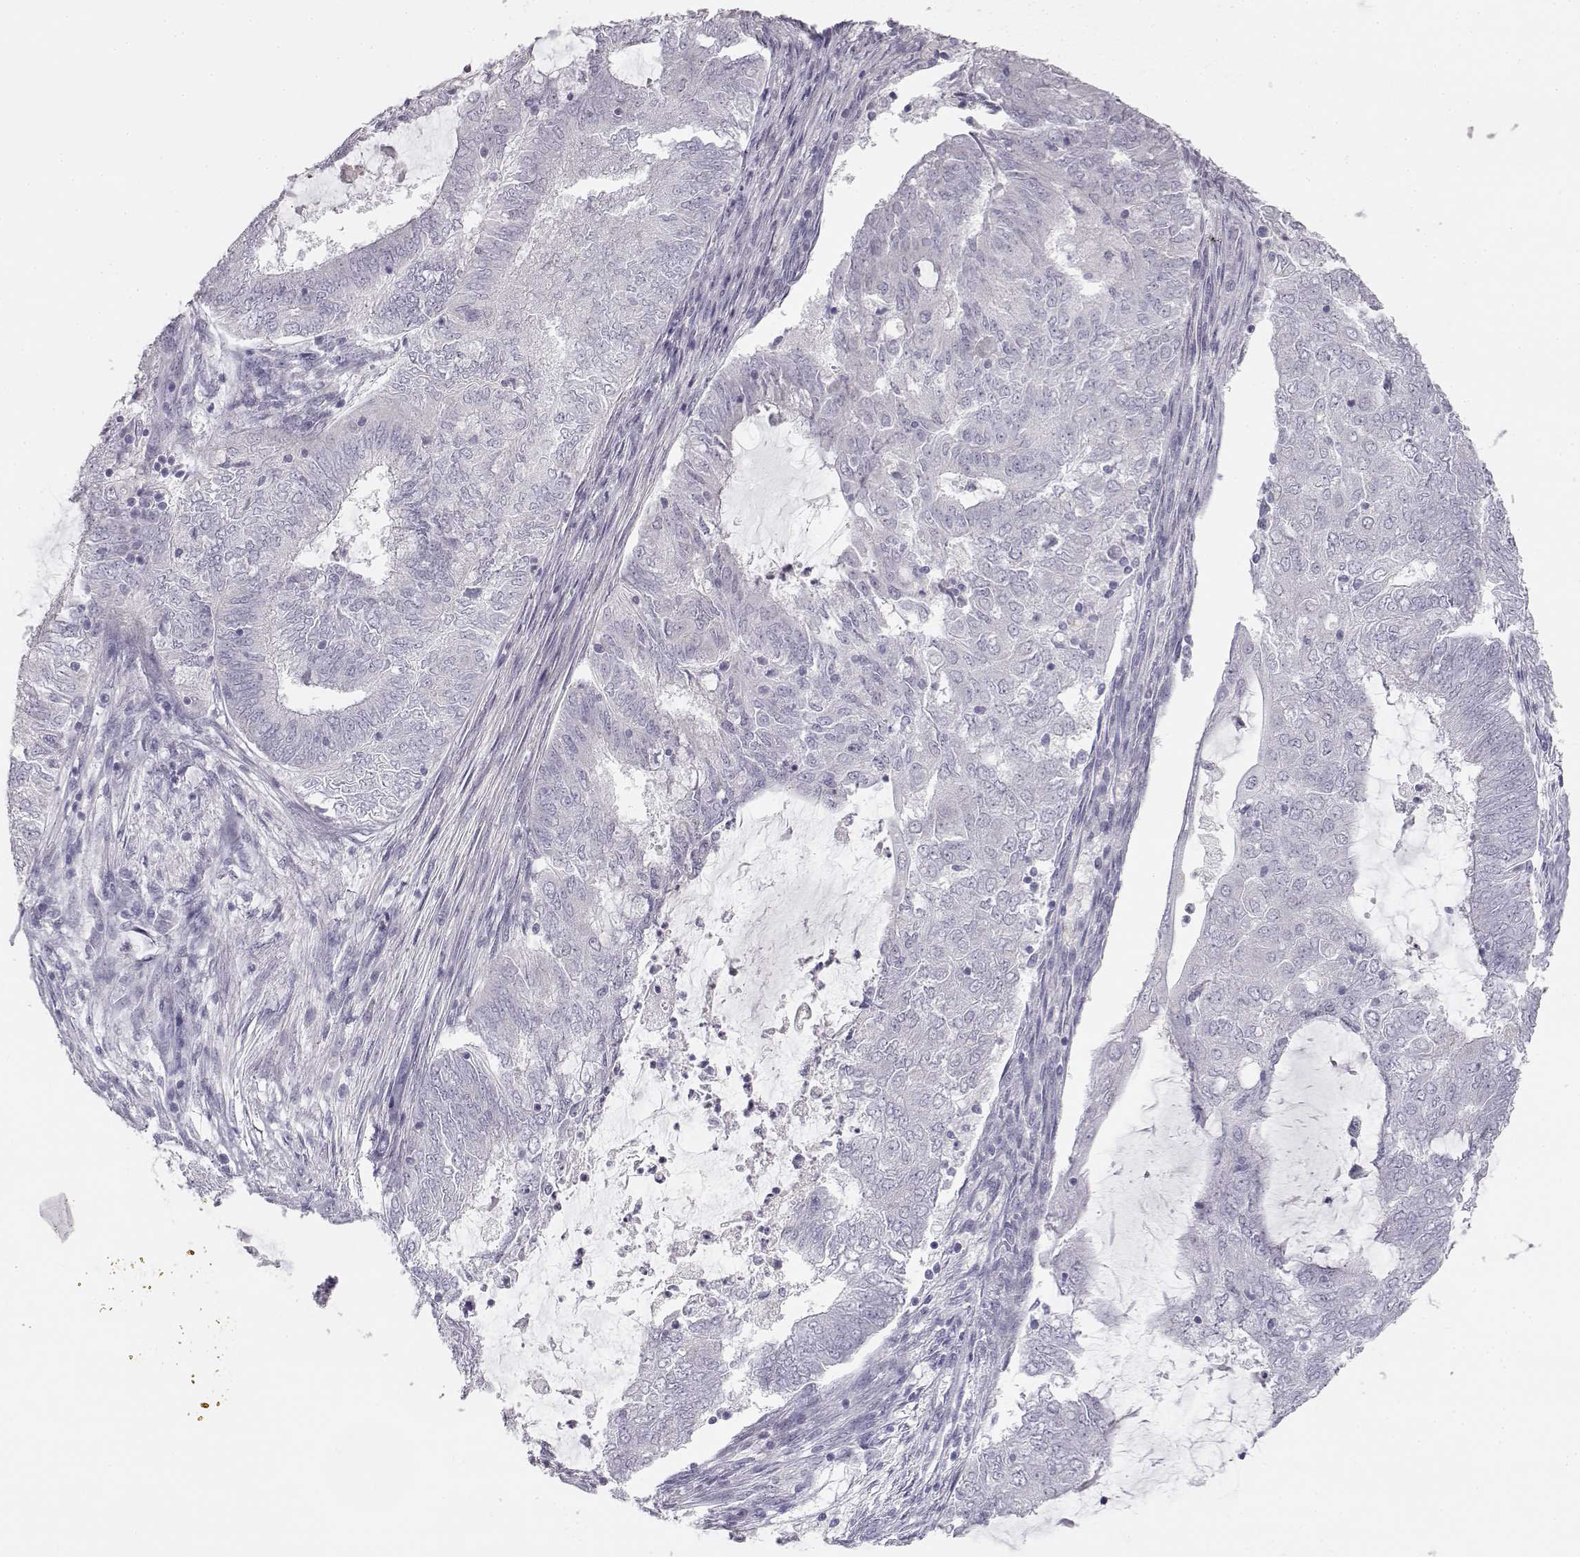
{"staining": {"intensity": "negative", "quantity": "none", "location": "none"}, "tissue": "endometrial cancer", "cell_type": "Tumor cells", "image_type": "cancer", "snomed": [{"axis": "morphology", "description": "Adenocarcinoma, NOS"}, {"axis": "topography", "description": "Endometrium"}], "caption": "DAB (3,3'-diaminobenzidine) immunohistochemical staining of human endometrial adenocarcinoma reveals no significant expression in tumor cells.", "gene": "MYCBPAP", "patient": {"sex": "female", "age": 62}}